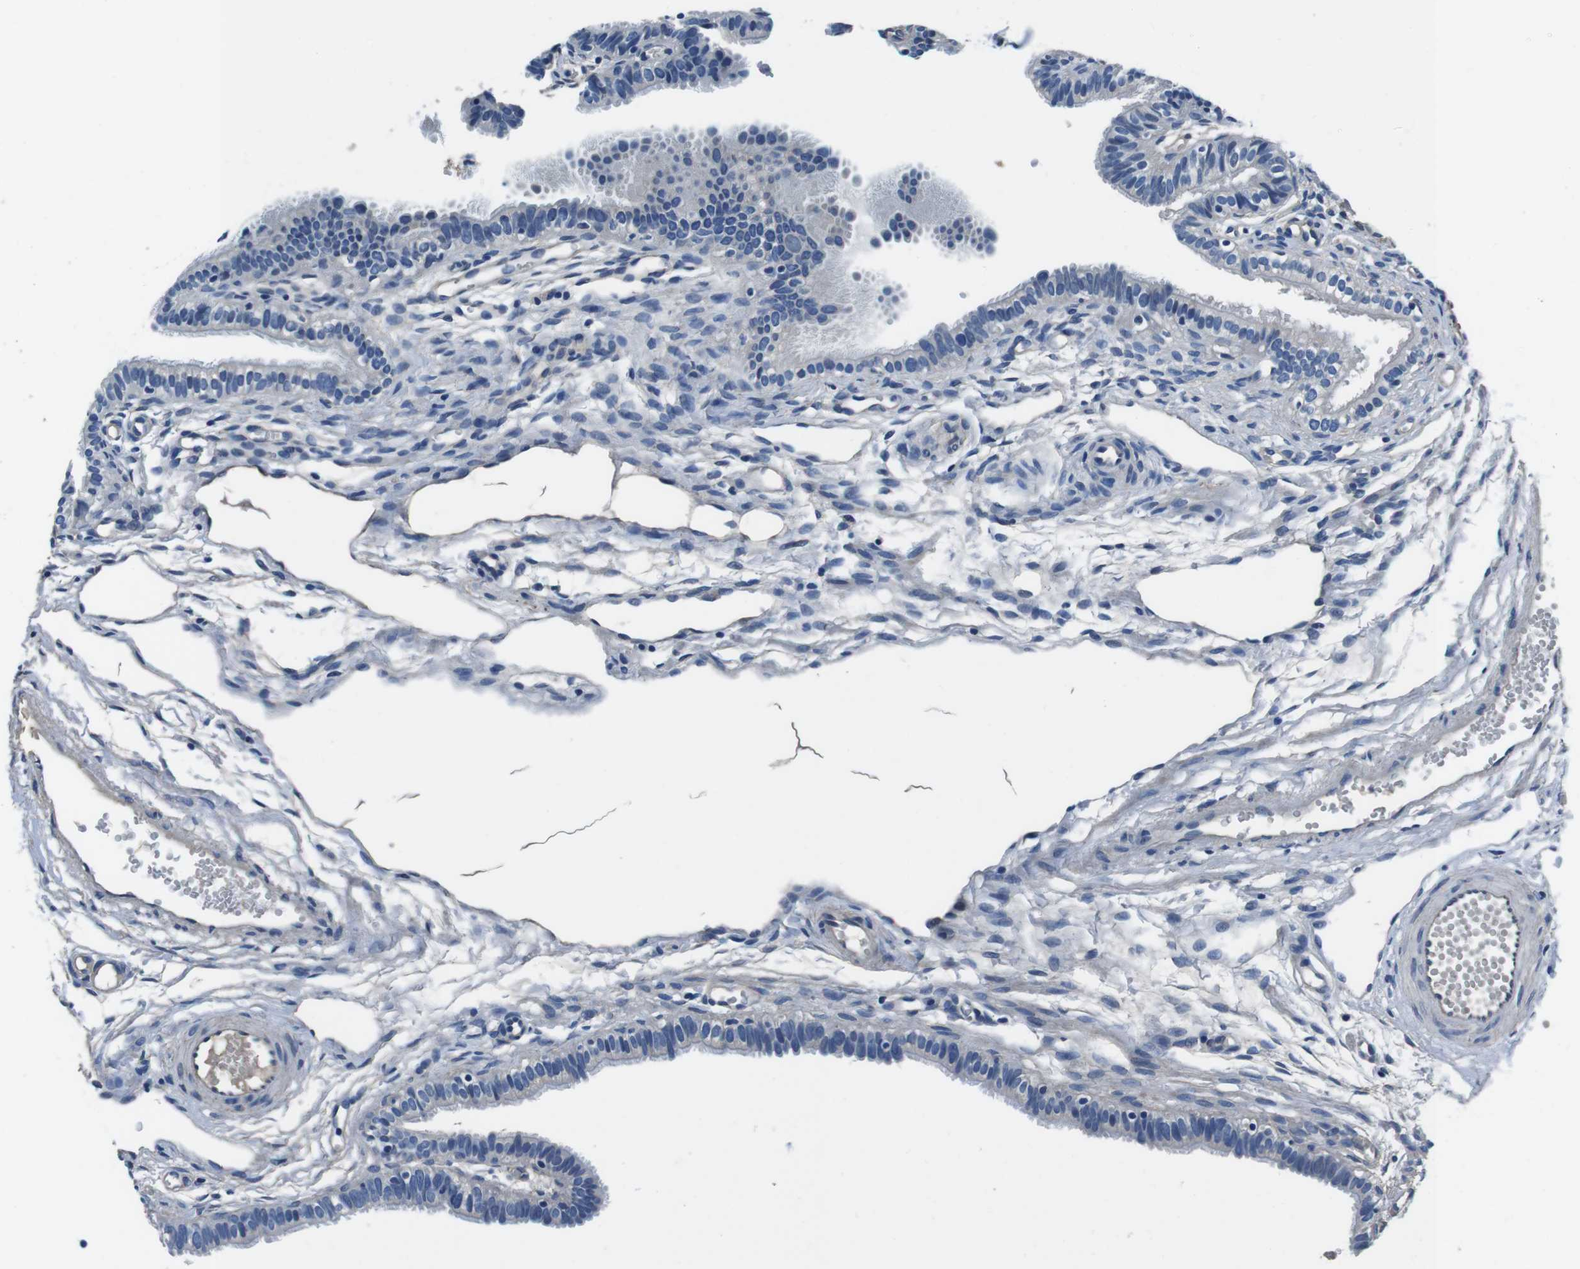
{"staining": {"intensity": "negative", "quantity": "none", "location": "none"}, "tissue": "fallopian tube", "cell_type": "Glandular cells", "image_type": "normal", "snomed": [{"axis": "morphology", "description": "Normal tissue, NOS"}, {"axis": "topography", "description": "Fallopian tube"}, {"axis": "topography", "description": "Placenta"}], "caption": "IHC micrograph of unremarkable fallopian tube stained for a protein (brown), which demonstrates no staining in glandular cells.", "gene": "CASQ1", "patient": {"sex": "female", "age": 34}}